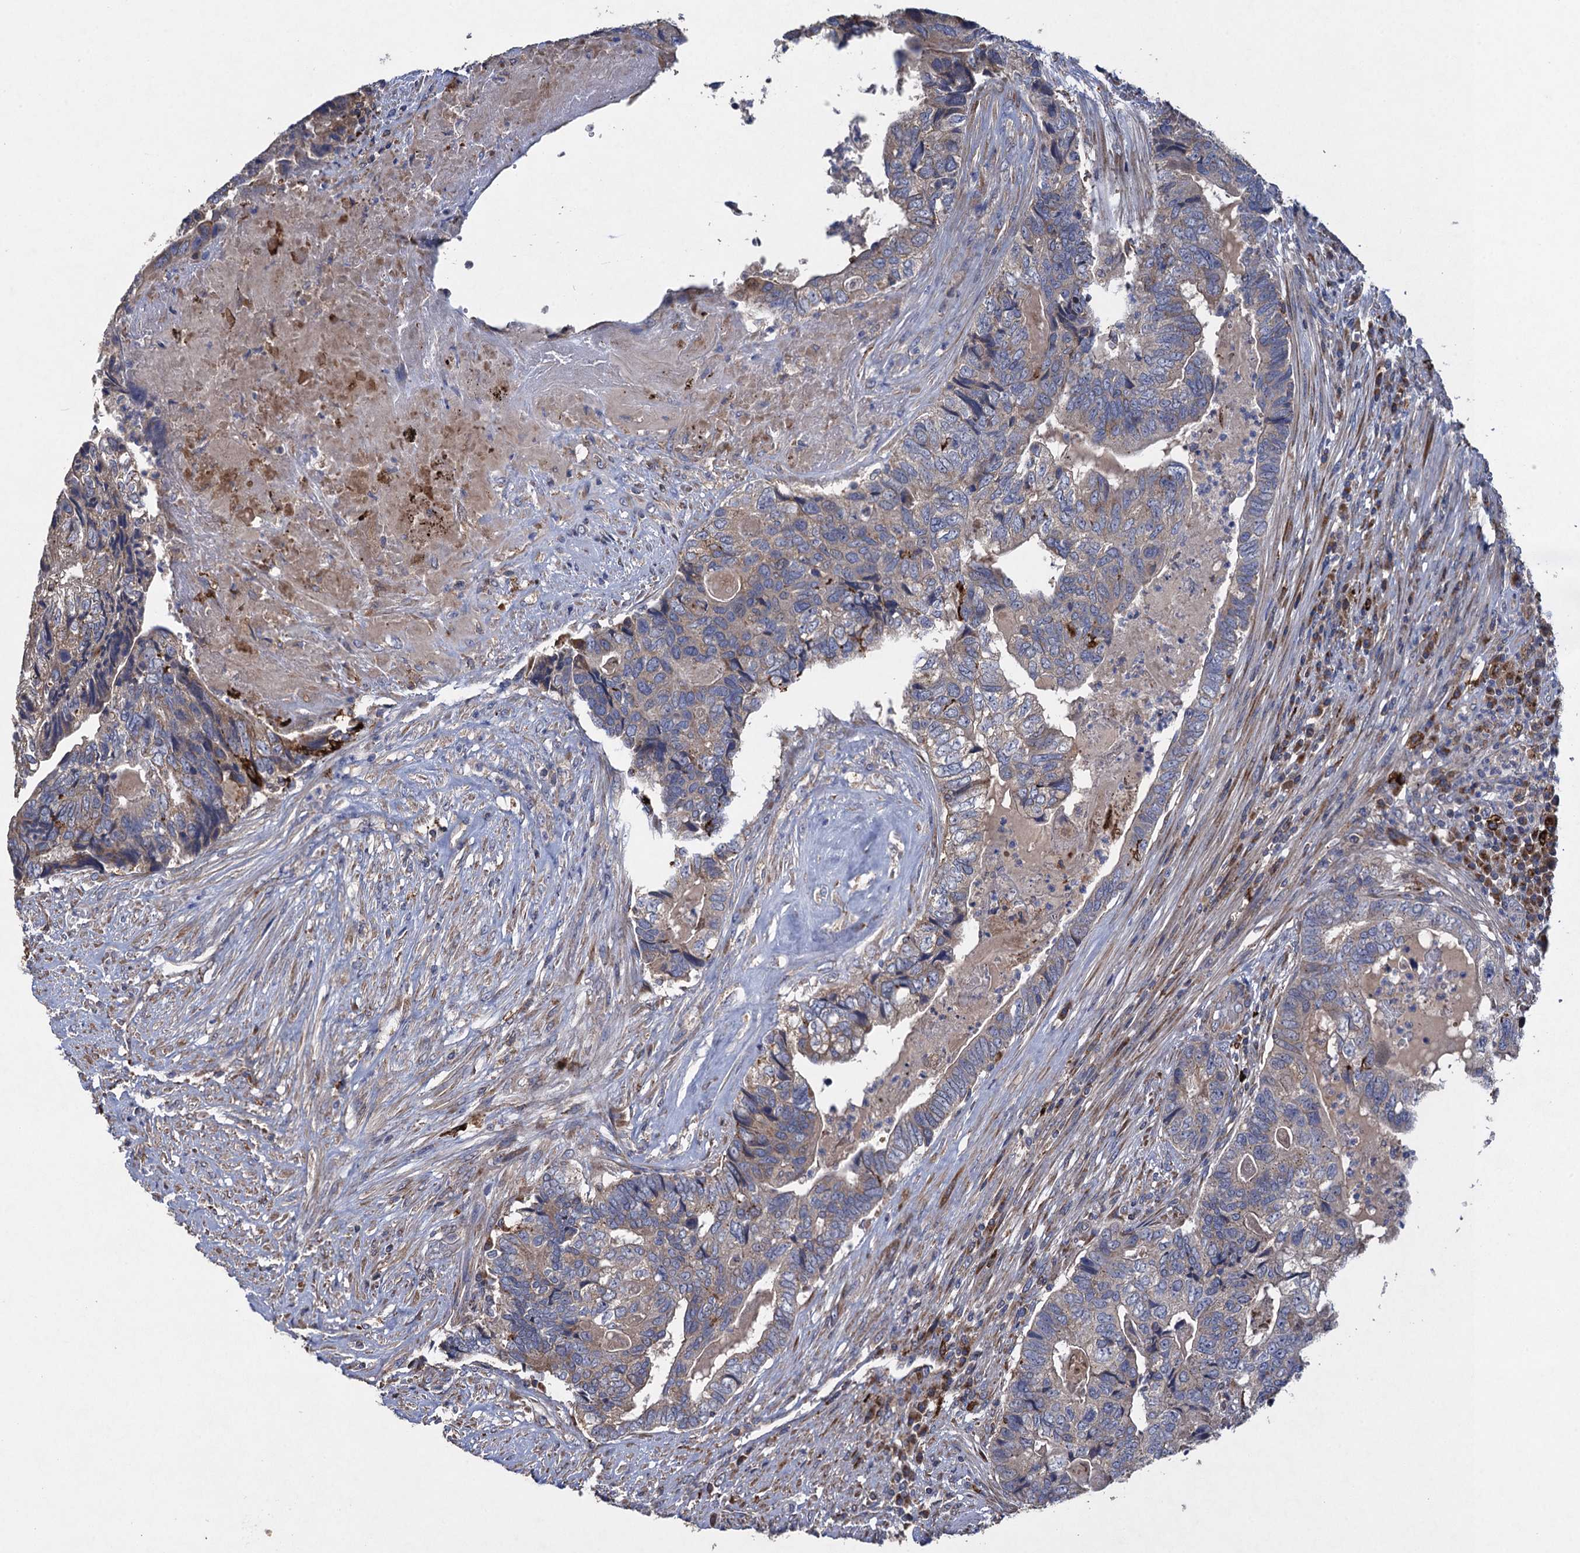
{"staining": {"intensity": "weak", "quantity": ">75%", "location": "cytoplasmic/membranous"}, "tissue": "colorectal cancer", "cell_type": "Tumor cells", "image_type": "cancer", "snomed": [{"axis": "morphology", "description": "Adenocarcinoma, NOS"}, {"axis": "topography", "description": "Colon"}], "caption": "Protein staining by immunohistochemistry (IHC) exhibits weak cytoplasmic/membranous staining in about >75% of tumor cells in colorectal cancer (adenocarcinoma).", "gene": "TXNDC11", "patient": {"sex": "female", "age": 67}}